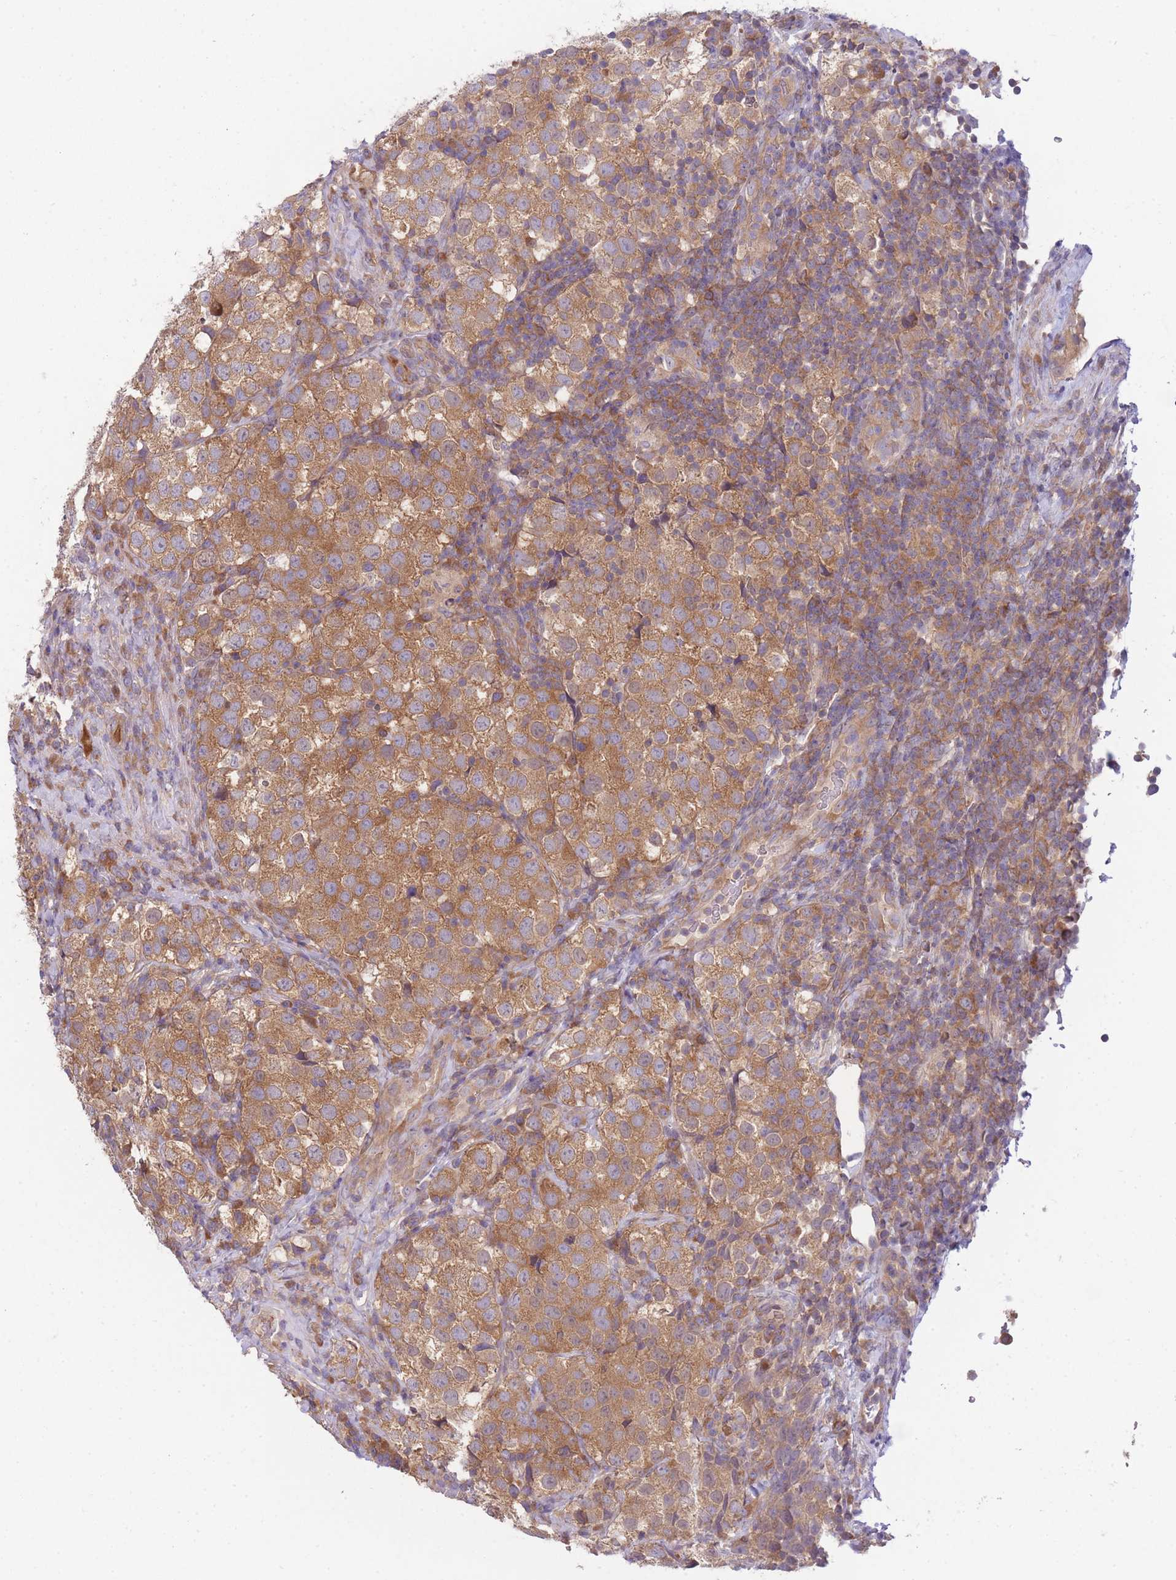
{"staining": {"intensity": "moderate", "quantity": ">75%", "location": "cytoplasmic/membranous"}, "tissue": "testis cancer", "cell_type": "Tumor cells", "image_type": "cancer", "snomed": [{"axis": "morphology", "description": "Seminoma, NOS"}, {"axis": "topography", "description": "Testis"}], "caption": "Testis cancer stained with DAB (3,3'-diaminobenzidine) immunohistochemistry (IHC) demonstrates medium levels of moderate cytoplasmic/membranous expression in approximately >75% of tumor cells. (IHC, brightfield microscopy, high magnification).", "gene": "PFDN6", "patient": {"sex": "male", "age": 34}}